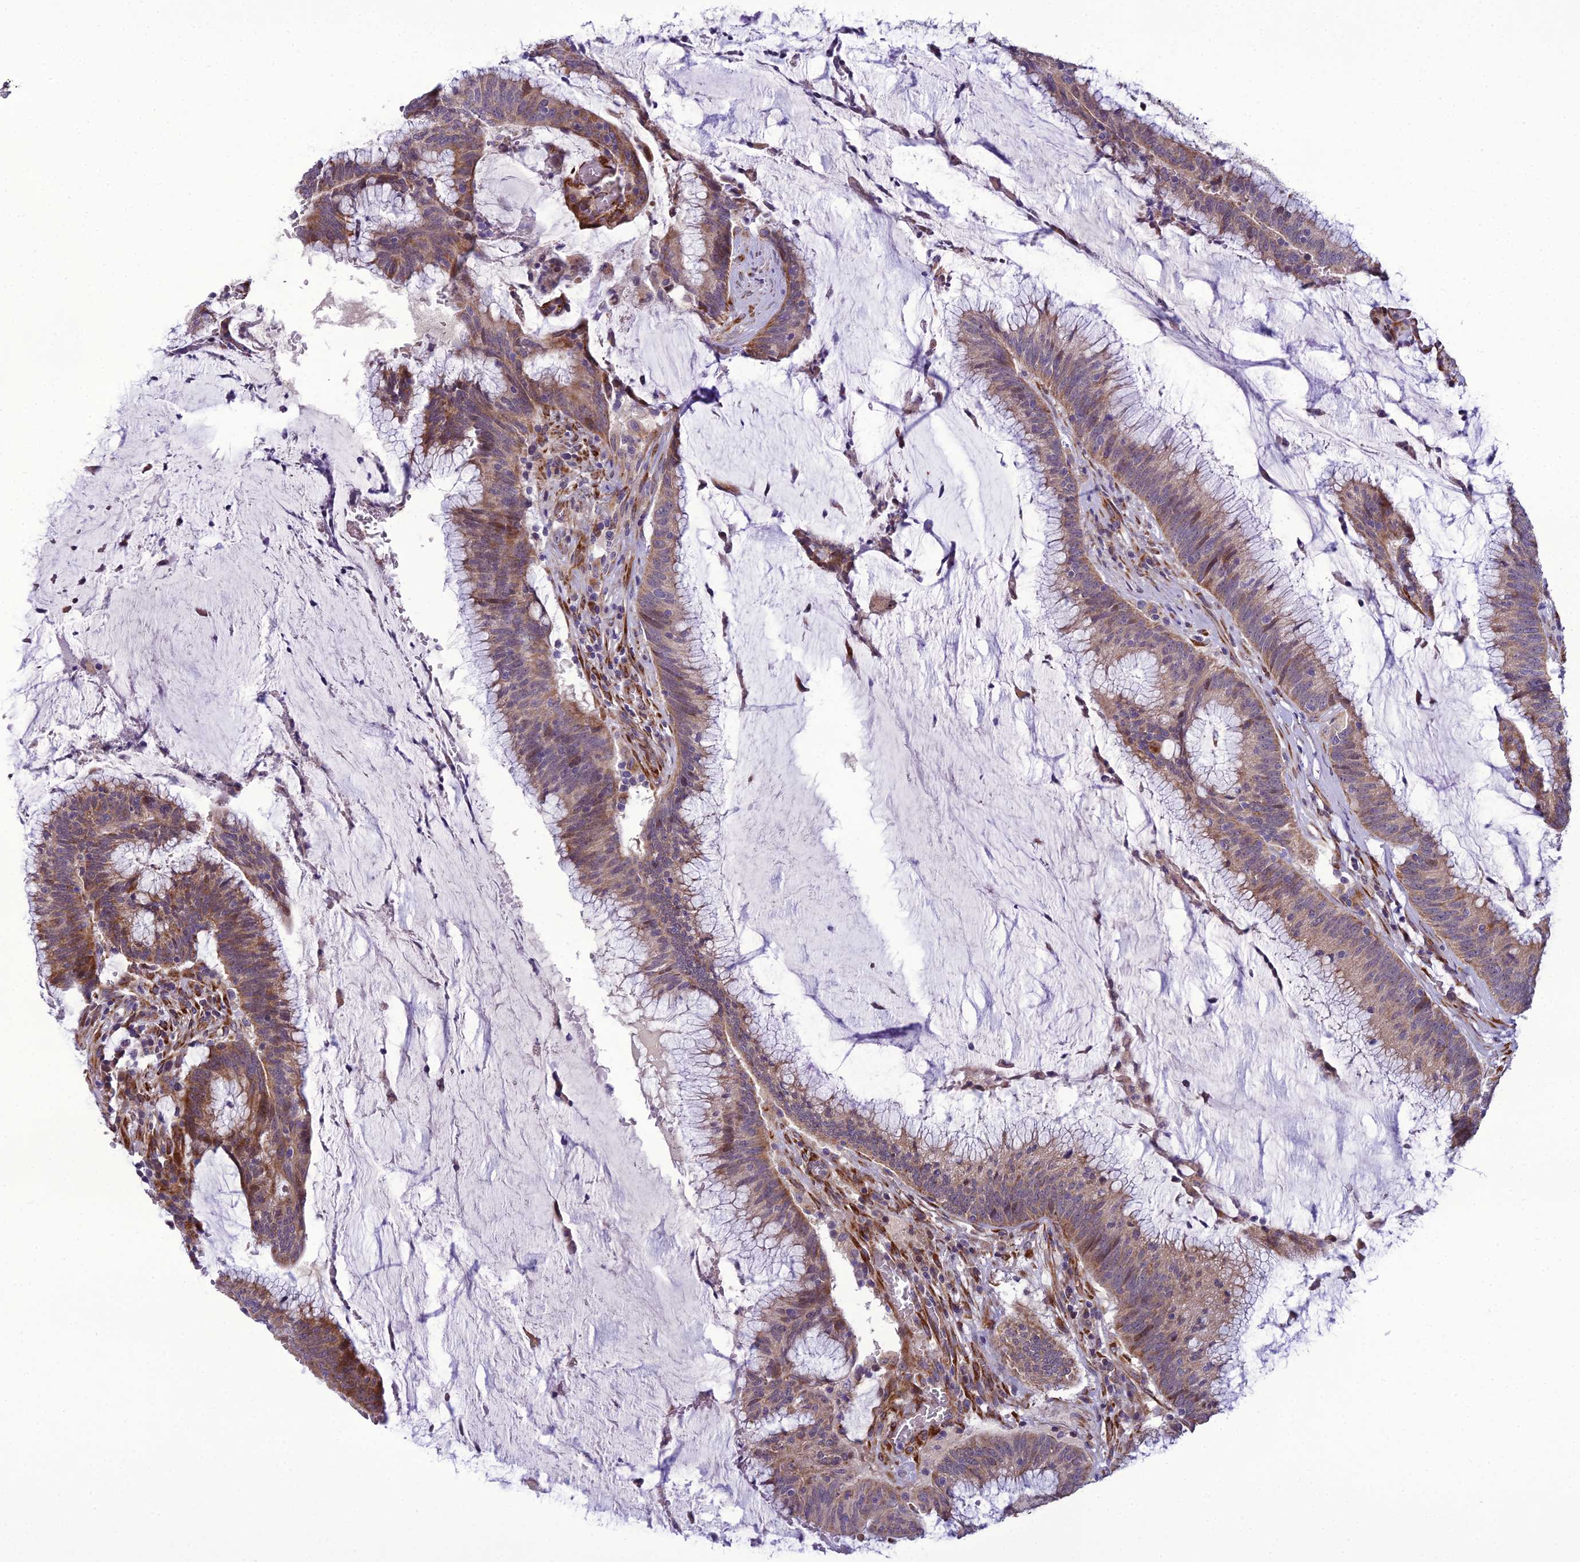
{"staining": {"intensity": "weak", "quantity": ">75%", "location": "cytoplasmic/membranous"}, "tissue": "colorectal cancer", "cell_type": "Tumor cells", "image_type": "cancer", "snomed": [{"axis": "morphology", "description": "Adenocarcinoma, NOS"}, {"axis": "topography", "description": "Rectum"}], "caption": "Immunohistochemistry (DAB (3,3'-diaminobenzidine)) staining of adenocarcinoma (colorectal) exhibits weak cytoplasmic/membranous protein staining in about >75% of tumor cells. The protein of interest is shown in brown color, while the nuclei are stained blue.", "gene": "NODAL", "patient": {"sex": "female", "age": 77}}